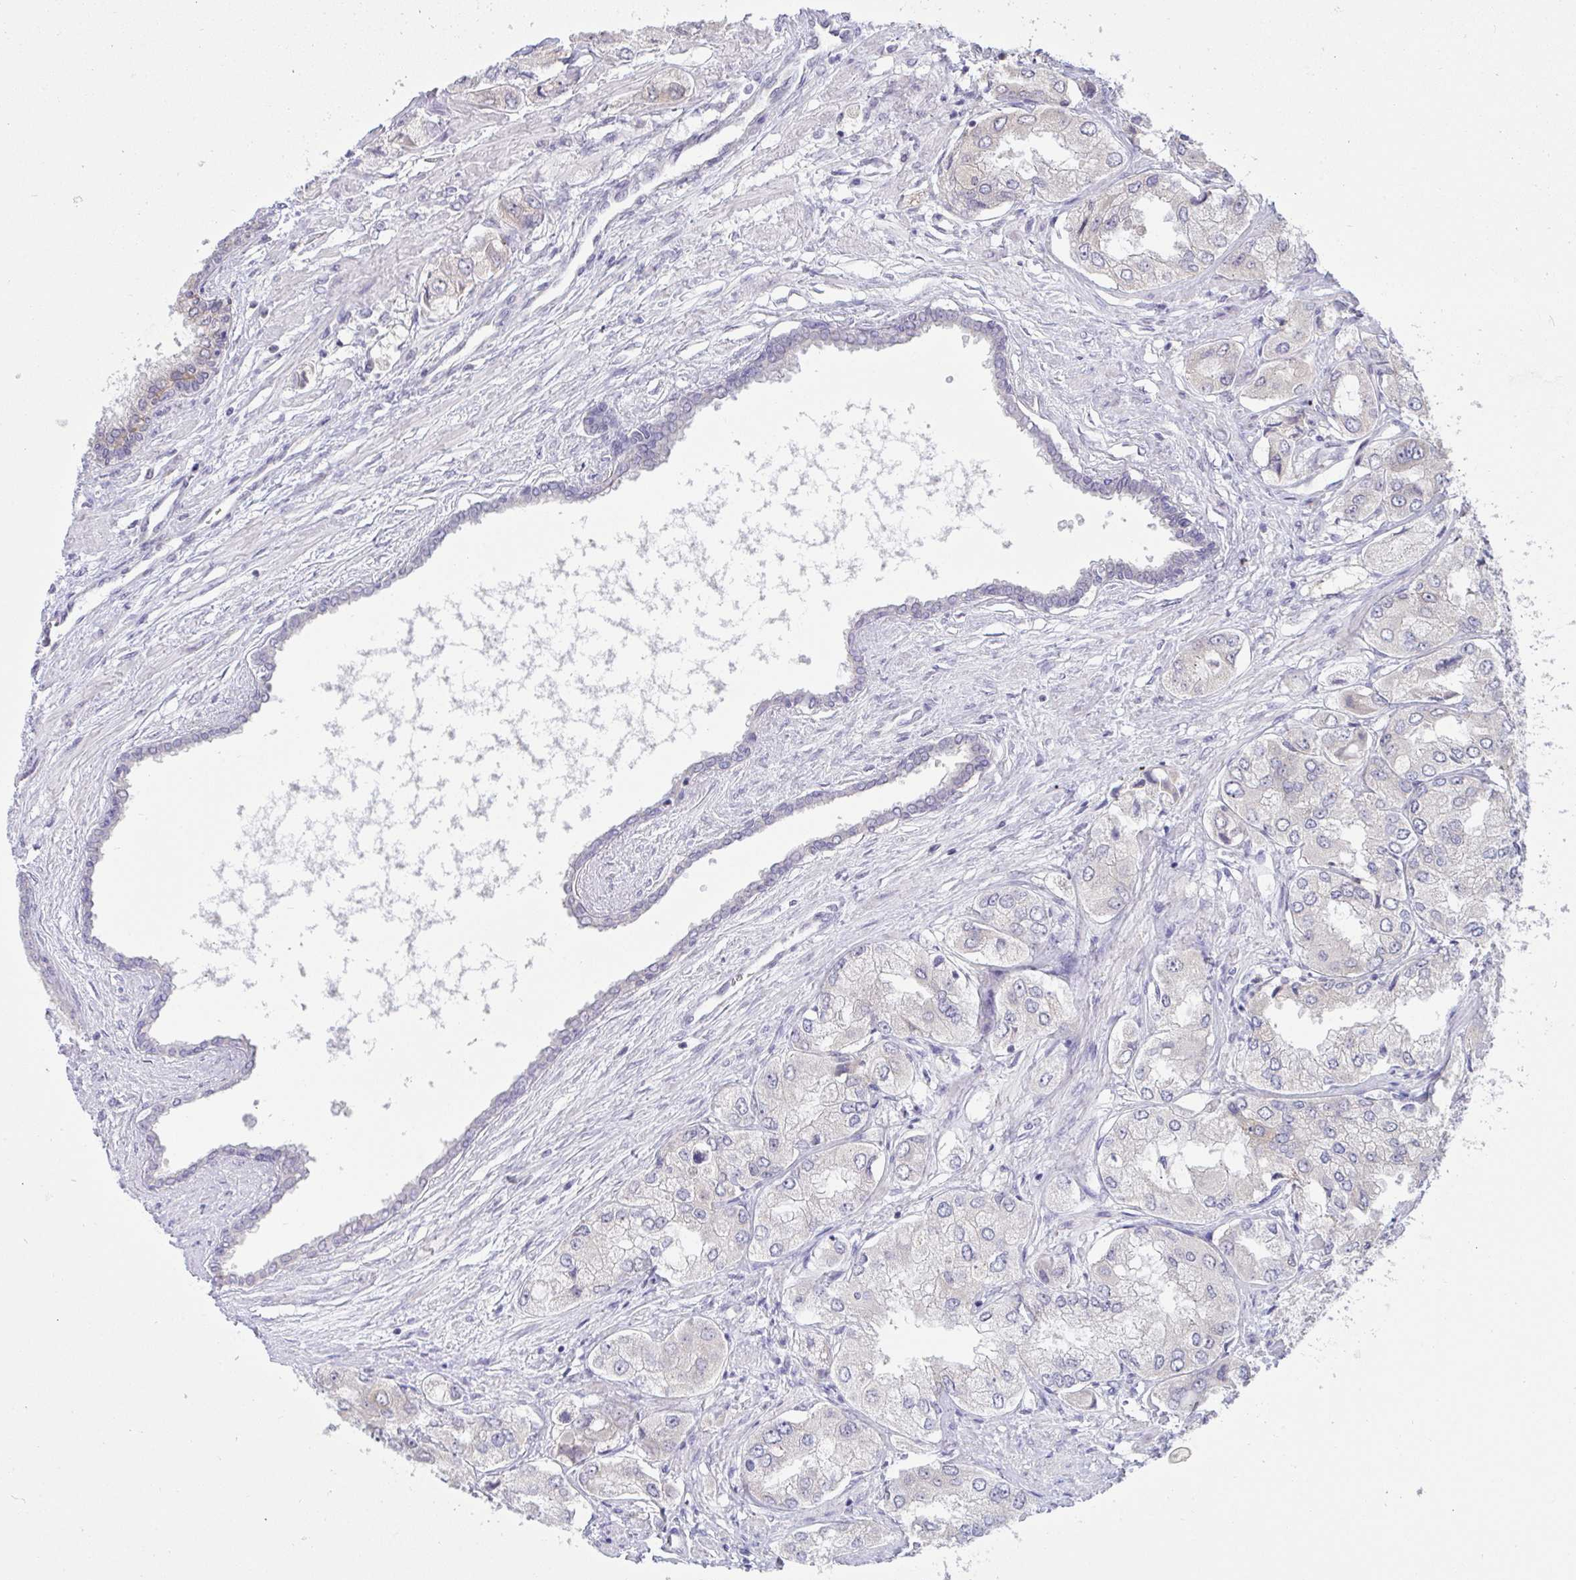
{"staining": {"intensity": "weak", "quantity": "<25%", "location": "cytoplasmic/membranous"}, "tissue": "prostate cancer", "cell_type": "Tumor cells", "image_type": "cancer", "snomed": [{"axis": "morphology", "description": "Adenocarcinoma, Low grade"}, {"axis": "topography", "description": "Prostate"}], "caption": "This is an IHC photomicrograph of human low-grade adenocarcinoma (prostate). There is no expression in tumor cells.", "gene": "TMEM41A", "patient": {"sex": "male", "age": 69}}